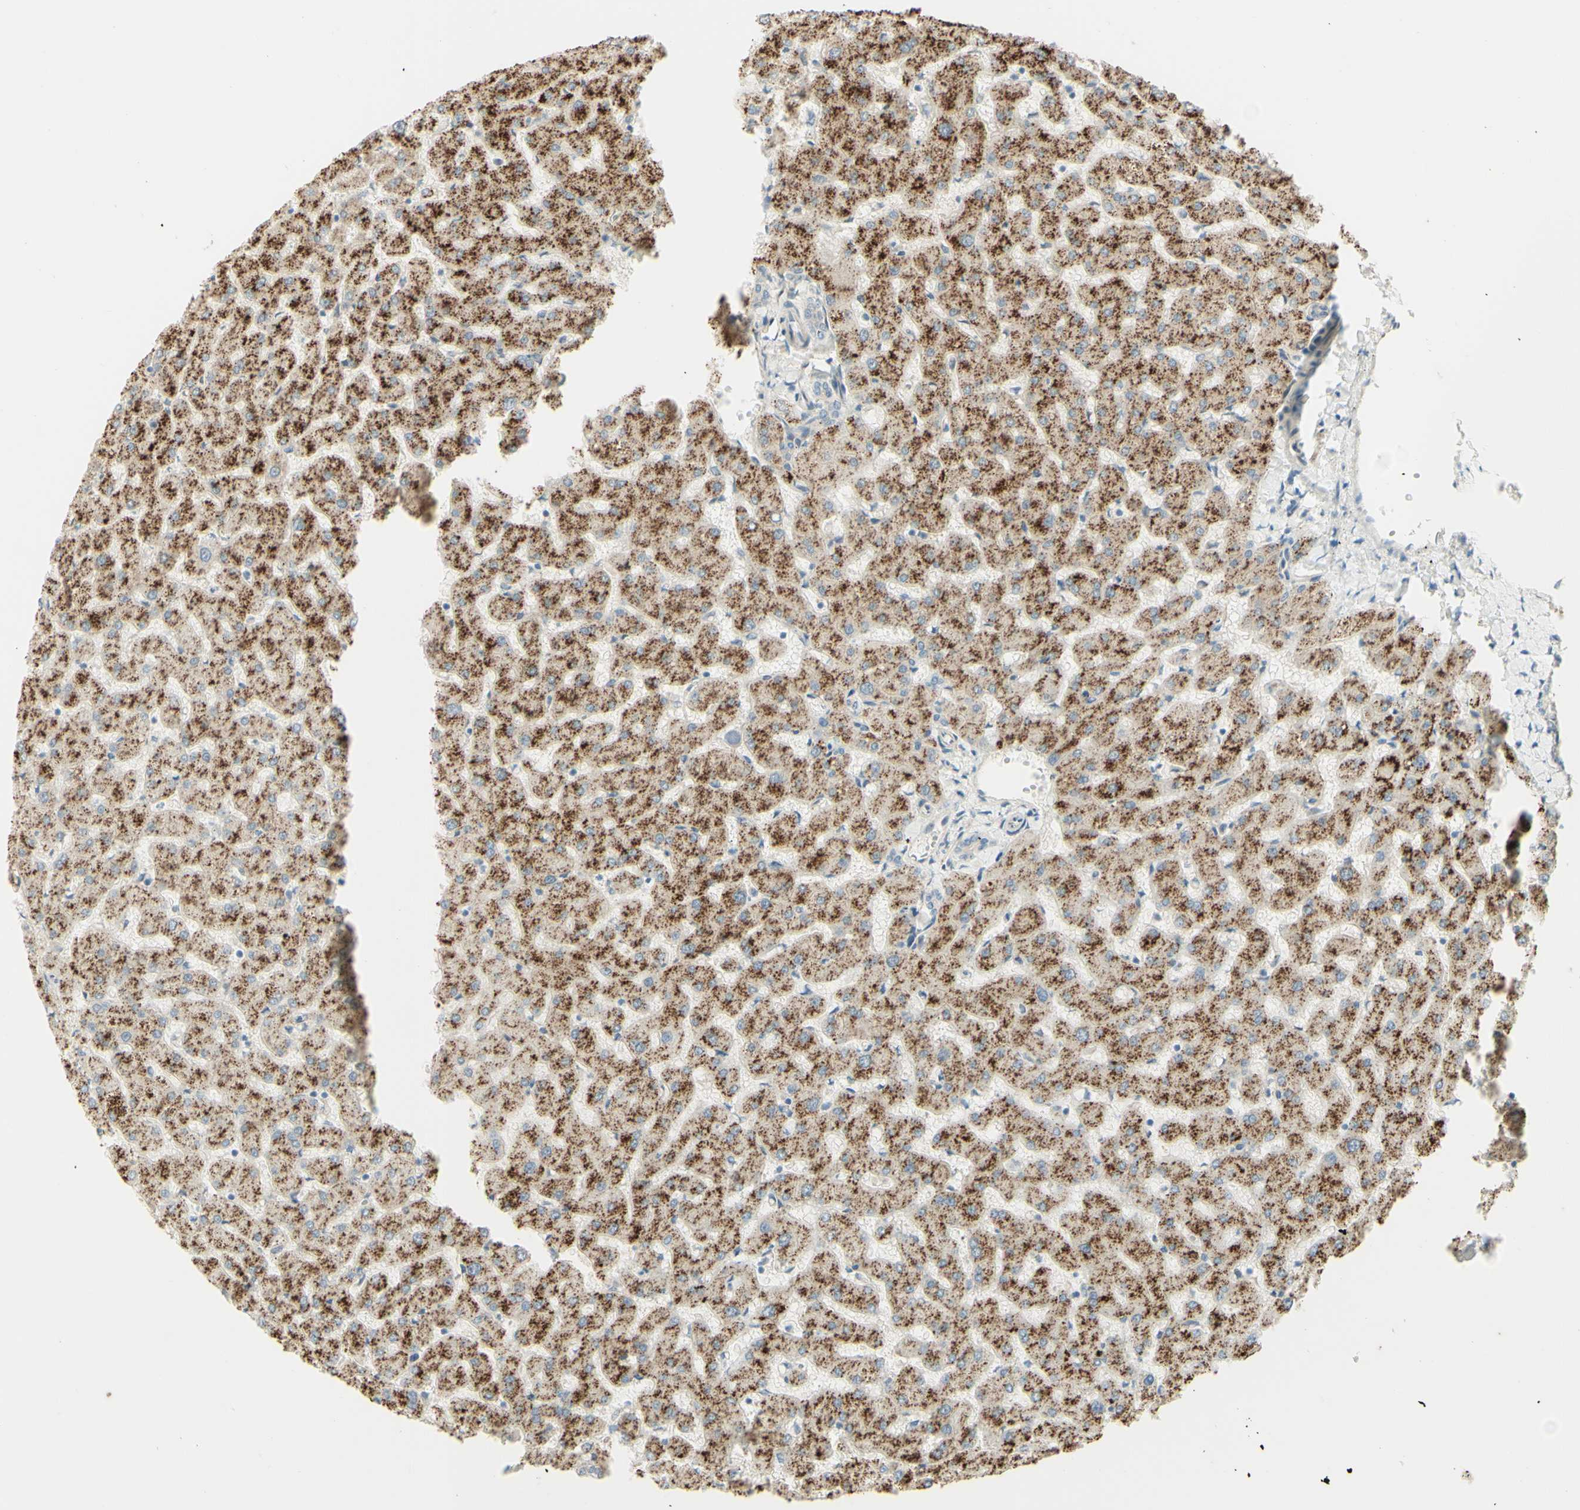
{"staining": {"intensity": "negative", "quantity": "none", "location": "none"}, "tissue": "liver", "cell_type": "Cholangiocytes", "image_type": "normal", "snomed": [{"axis": "morphology", "description": "Normal tissue, NOS"}, {"axis": "topography", "description": "Liver"}], "caption": "IHC histopathology image of benign liver stained for a protein (brown), which displays no staining in cholangiocytes. (DAB immunohistochemistry (IHC), high magnification).", "gene": "ANGPT2", "patient": {"sex": "female", "age": 63}}